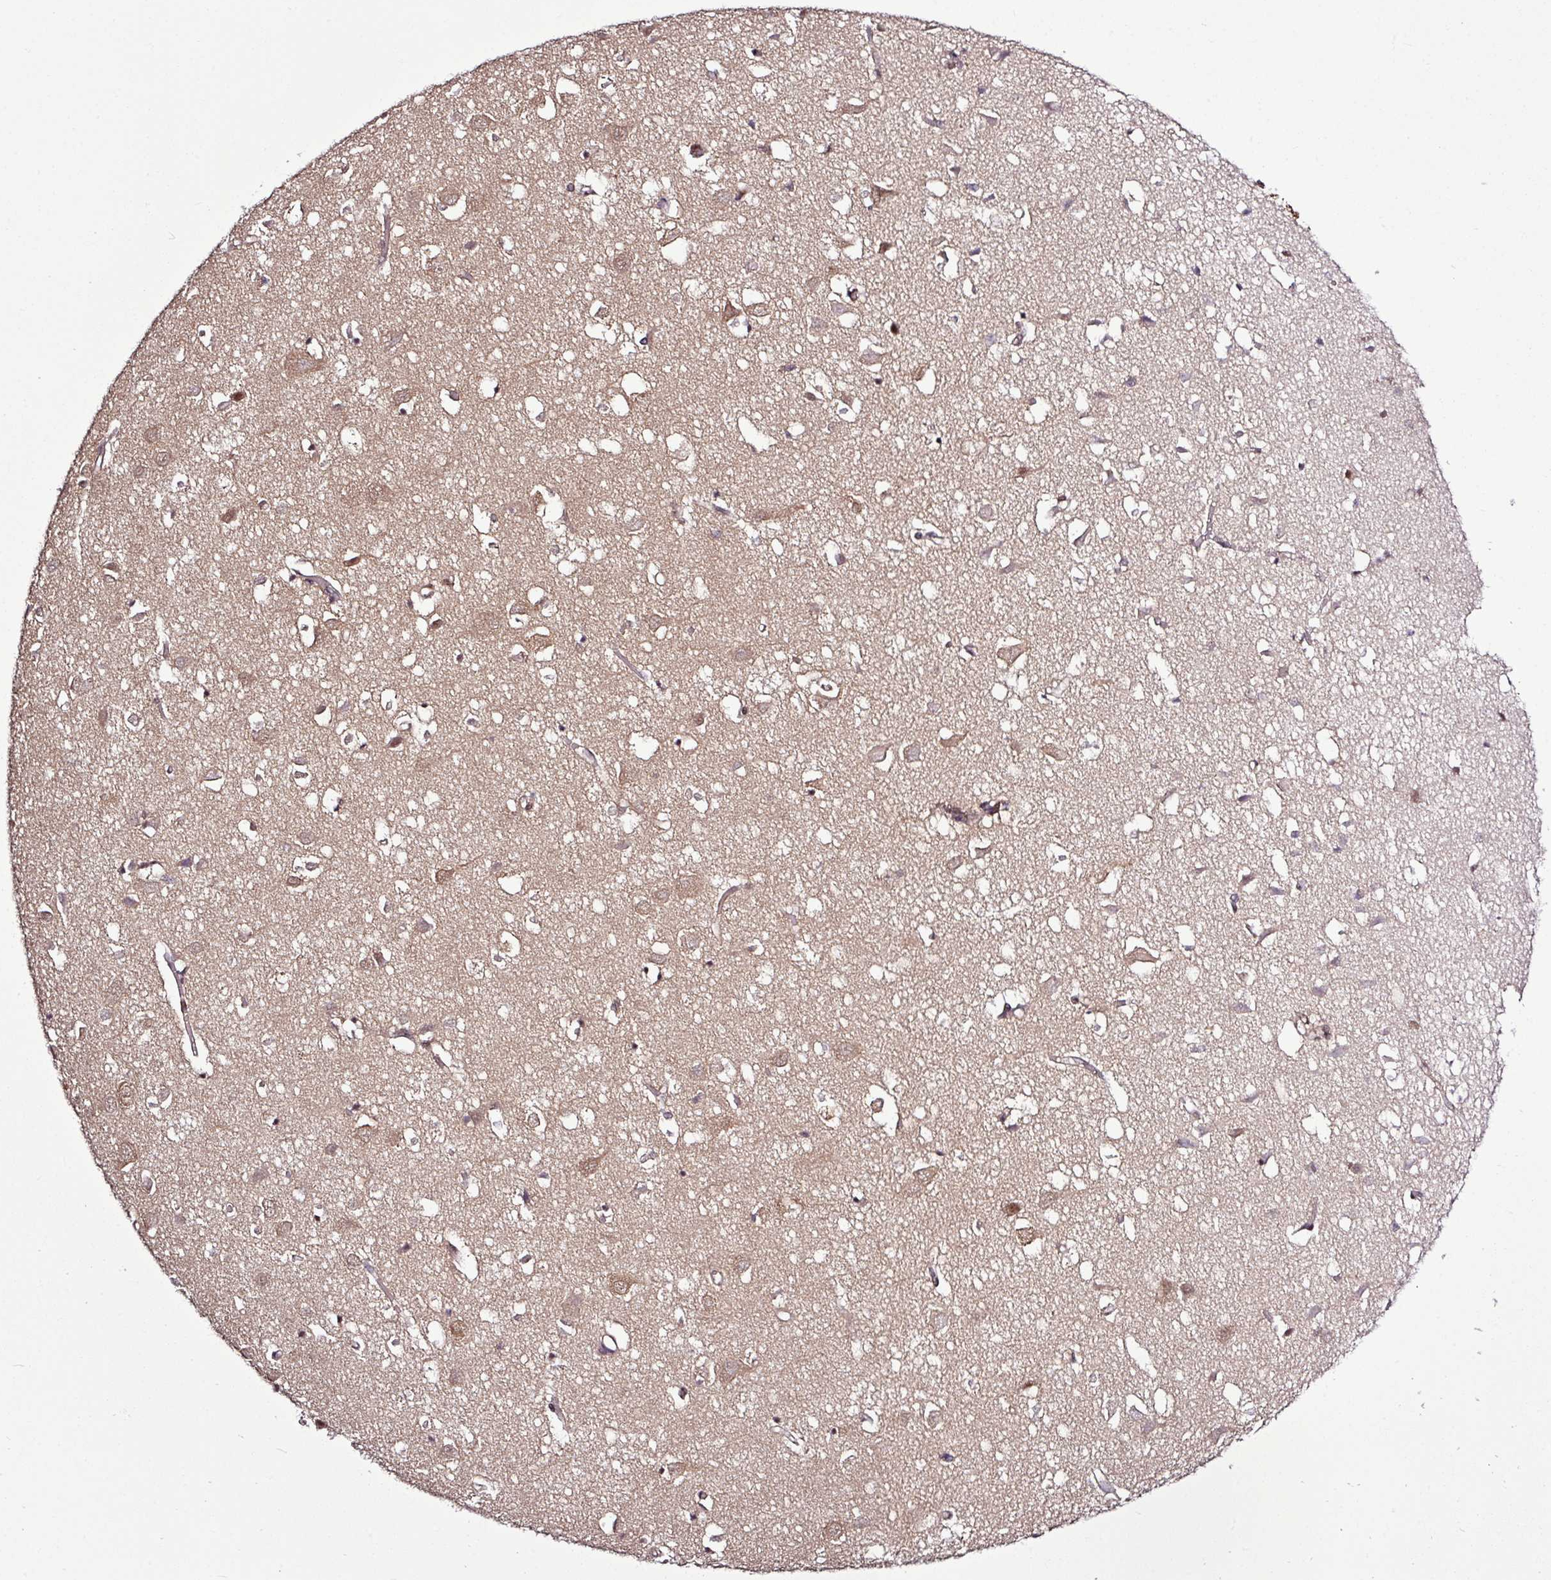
{"staining": {"intensity": "moderate", "quantity": ">75%", "location": "cytoplasmic/membranous,nuclear"}, "tissue": "cerebral cortex", "cell_type": "Endothelial cells", "image_type": "normal", "snomed": [{"axis": "morphology", "description": "Normal tissue, NOS"}, {"axis": "topography", "description": "Cerebral cortex"}], "caption": "Immunohistochemical staining of unremarkable cerebral cortex displays >75% levels of moderate cytoplasmic/membranous,nuclear protein expression in about >75% of endothelial cells. Nuclei are stained in blue.", "gene": "ITPKC", "patient": {"sex": "male", "age": 70}}